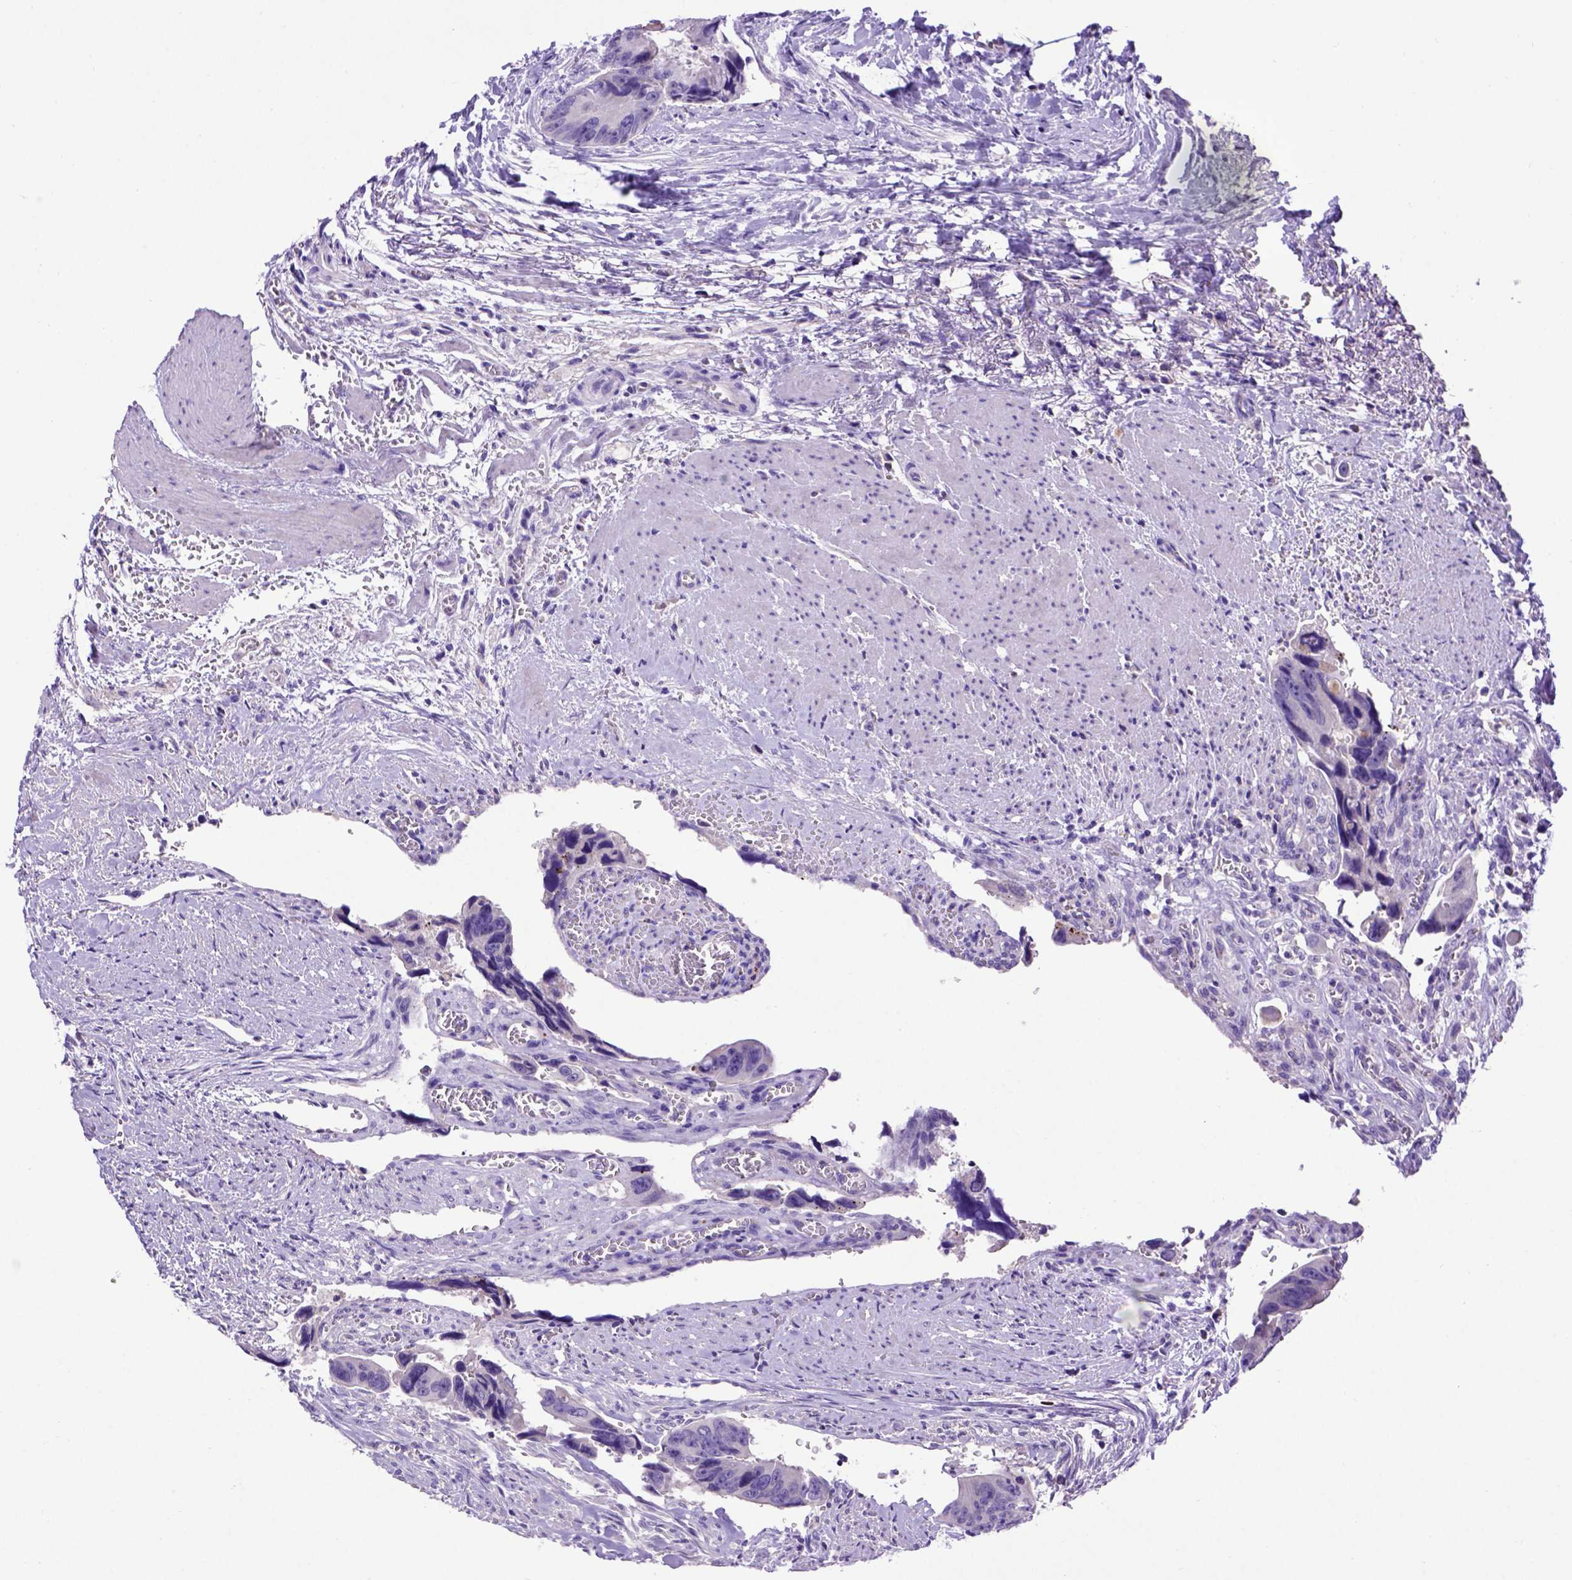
{"staining": {"intensity": "negative", "quantity": "none", "location": "none"}, "tissue": "colorectal cancer", "cell_type": "Tumor cells", "image_type": "cancer", "snomed": [{"axis": "morphology", "description": "Adenocarcinoma, NOS"}, {"axis": "topography", "description": "Rectum"}], "caption": "Immunohistochemical staining of colorectal cancer (adenocarcinoma) displays no significant expression in tumor cells.", "gene": "ADAM12", "patient": {"sex": "male", "age": 76}}